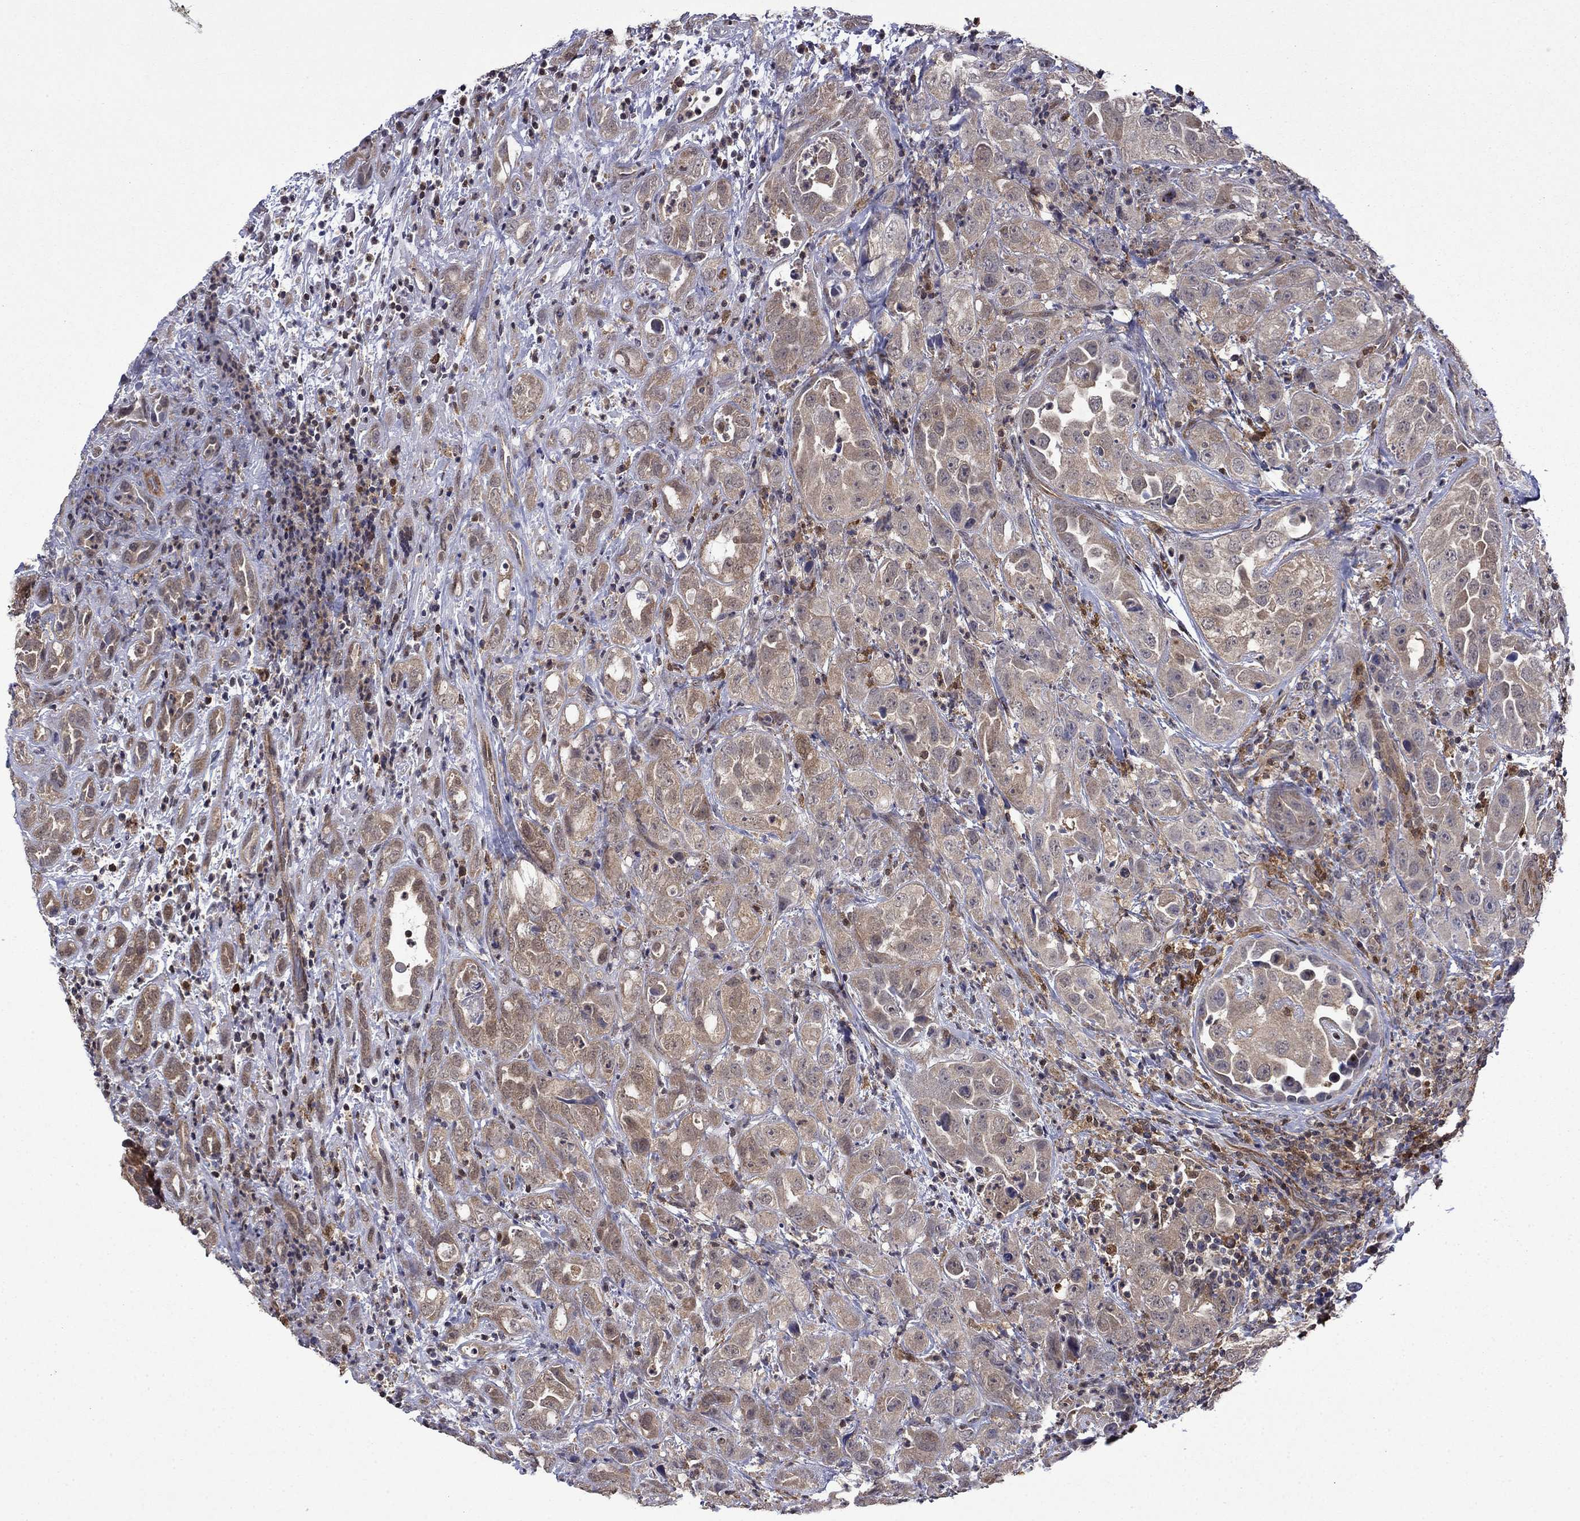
{"staining": {"intensity": "negative", "quantity": "none", "location": "none"}, "tissue": "urothelial cancer", "cell_type": "Tumor cells", "image_type": "cancer", "snomed": [{"axis": "morphology", "description": "Urothelial carcinoma, High grade"}, {"axis": "topography", "description": "Urinary bladder"}], "caption": "This histopathology image is of urothelial cancer stained with immunohistochemistry to label a protein in brown with the nuclei are counter-stained blue. There is no positivity in tumor cells.", "gene": "TPMT", "patient": {"sex": "female", "age": 41}}